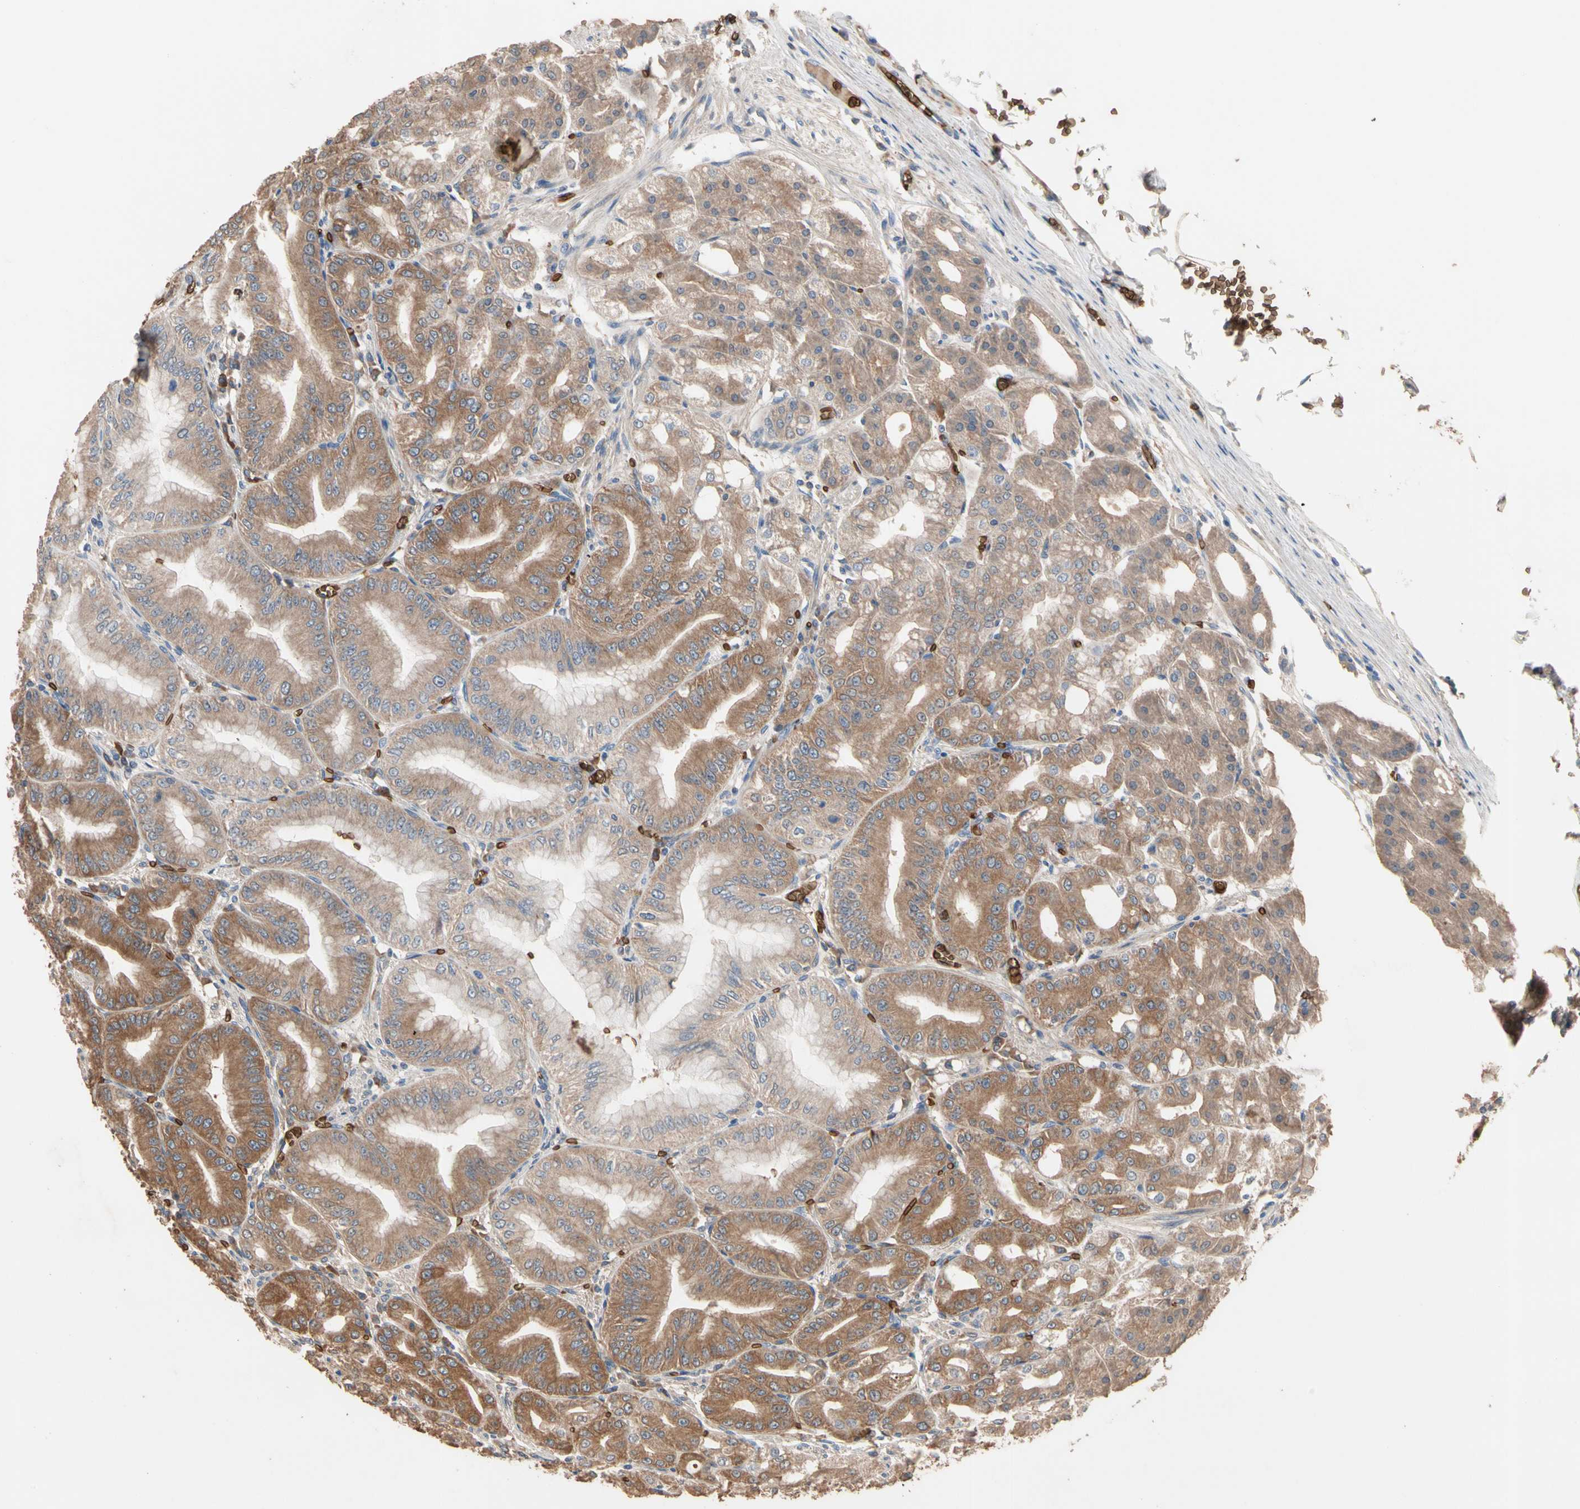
{"staining": {"intensity": "strong", "quantity": ">75%", "location": "cytoplasmic/membranous"}, "tissue": "stomach", "cell_type": "Glandular cells", "image_type": "normal", "snomed": [{"axis": "morphology", "description": "Normal tissue, NOS"}, {"axis": "topography", "description": "Stomach, lower"}], "caption": "Stomach stained with a brown dye reveals strong cytoplasmic/membranous positive expression in approximately >75% of glandular cells.", "gene": "RIOK2", "patient": {"sex": "male", "age": 71}}